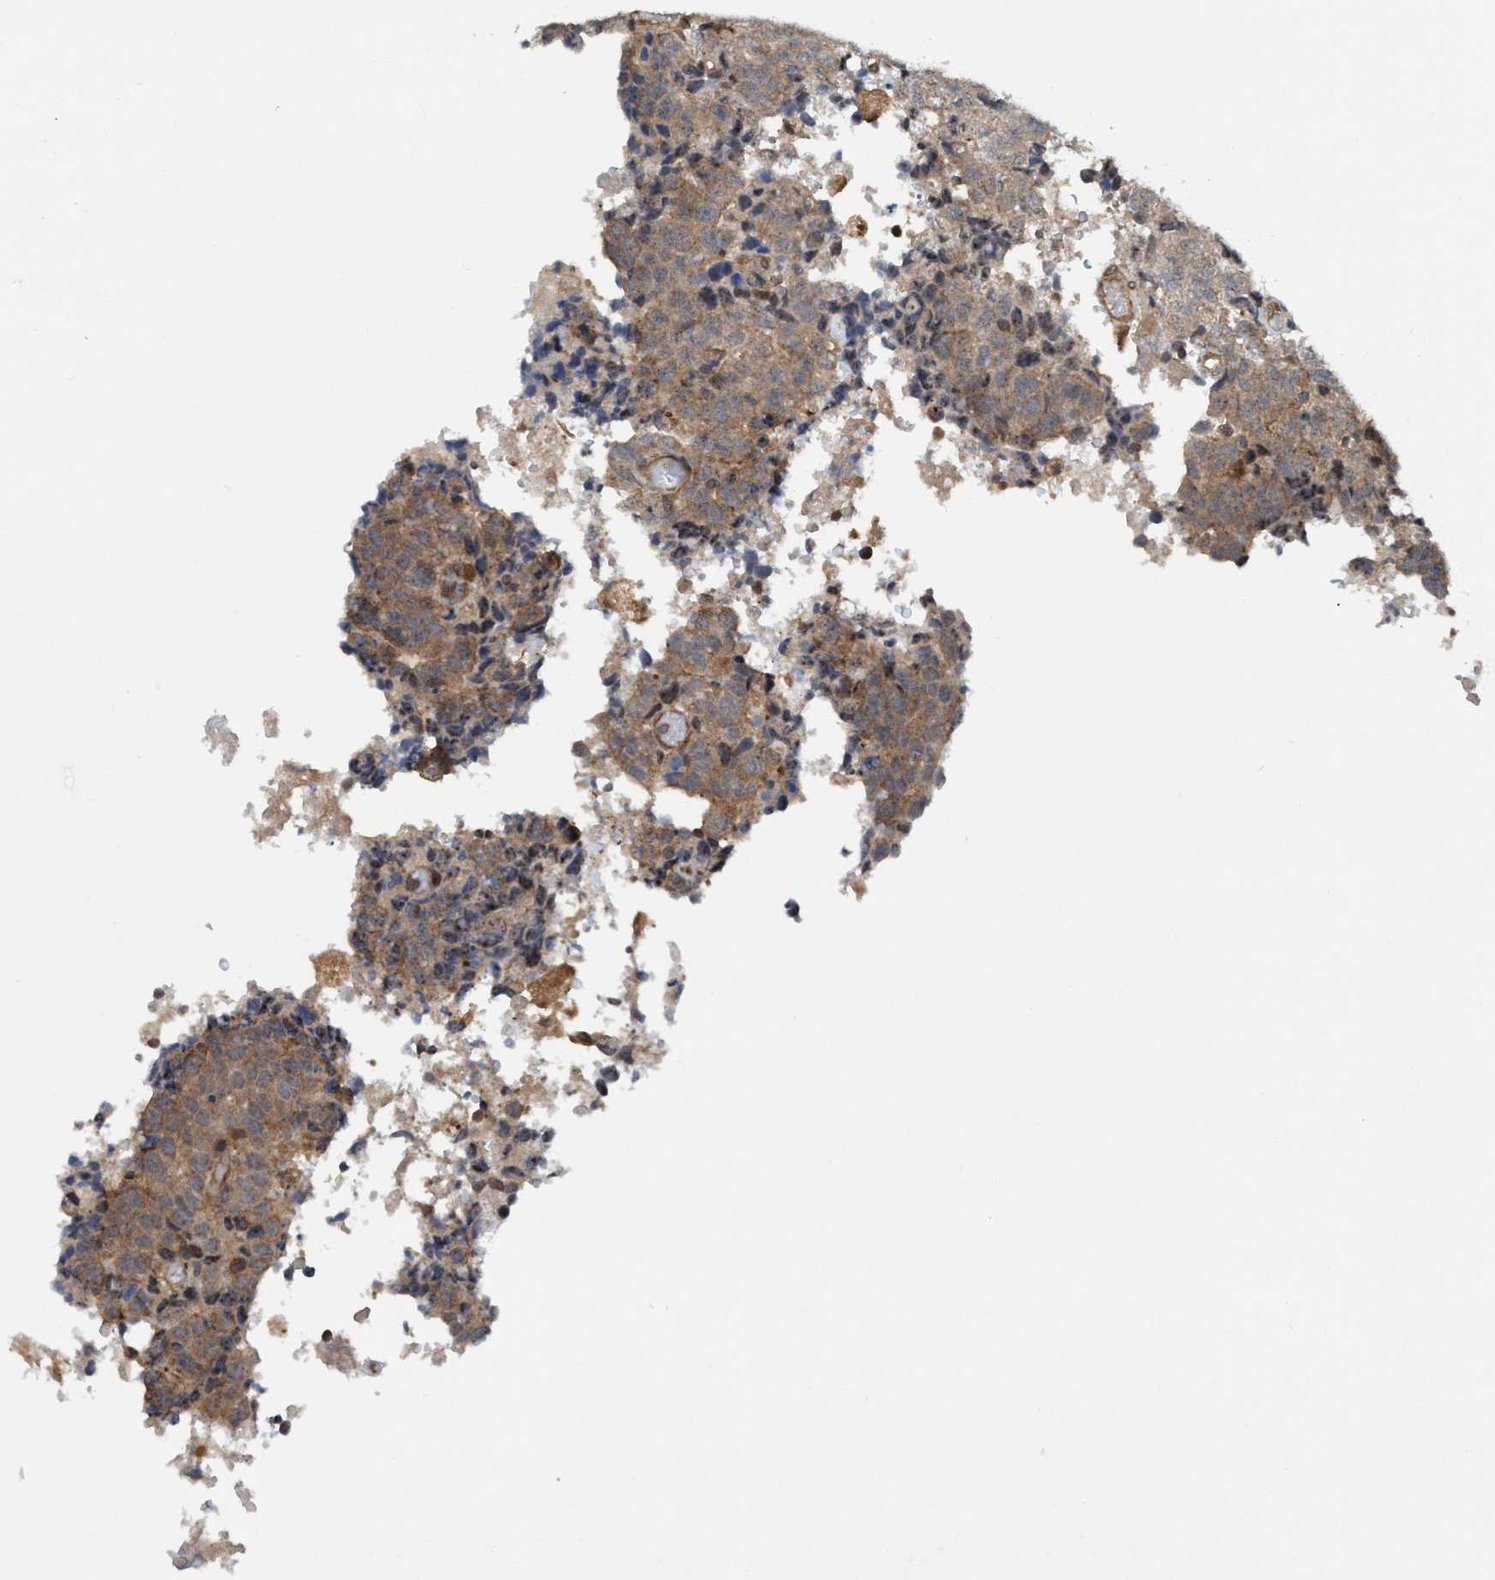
{"staining": {"intensity": "weak", "quantity": "25%-75%", "location": "cytoplasmic/membranous"}, "tissue": "testis cancer", "cell_type": "Tumor cells", "image_type": "cancer", "snomed": [{"axis": "morphology", "description": "Necrosis, NOS"}, {"axis": "morphology", "description": "Carcinoma, Embryonal, NOS"}, {"axis": "topography", "description": "Testis"}], "caption": "Immunohistochemistry (IHC) (DAB) staining of human testis embryonal carcinoma reveals weak cytoplasmic/membranous protein positivity in about 25%-75% of tumor cells.", "gene": "TRIM65", "patient": {"sex": "male", "age": 19}}